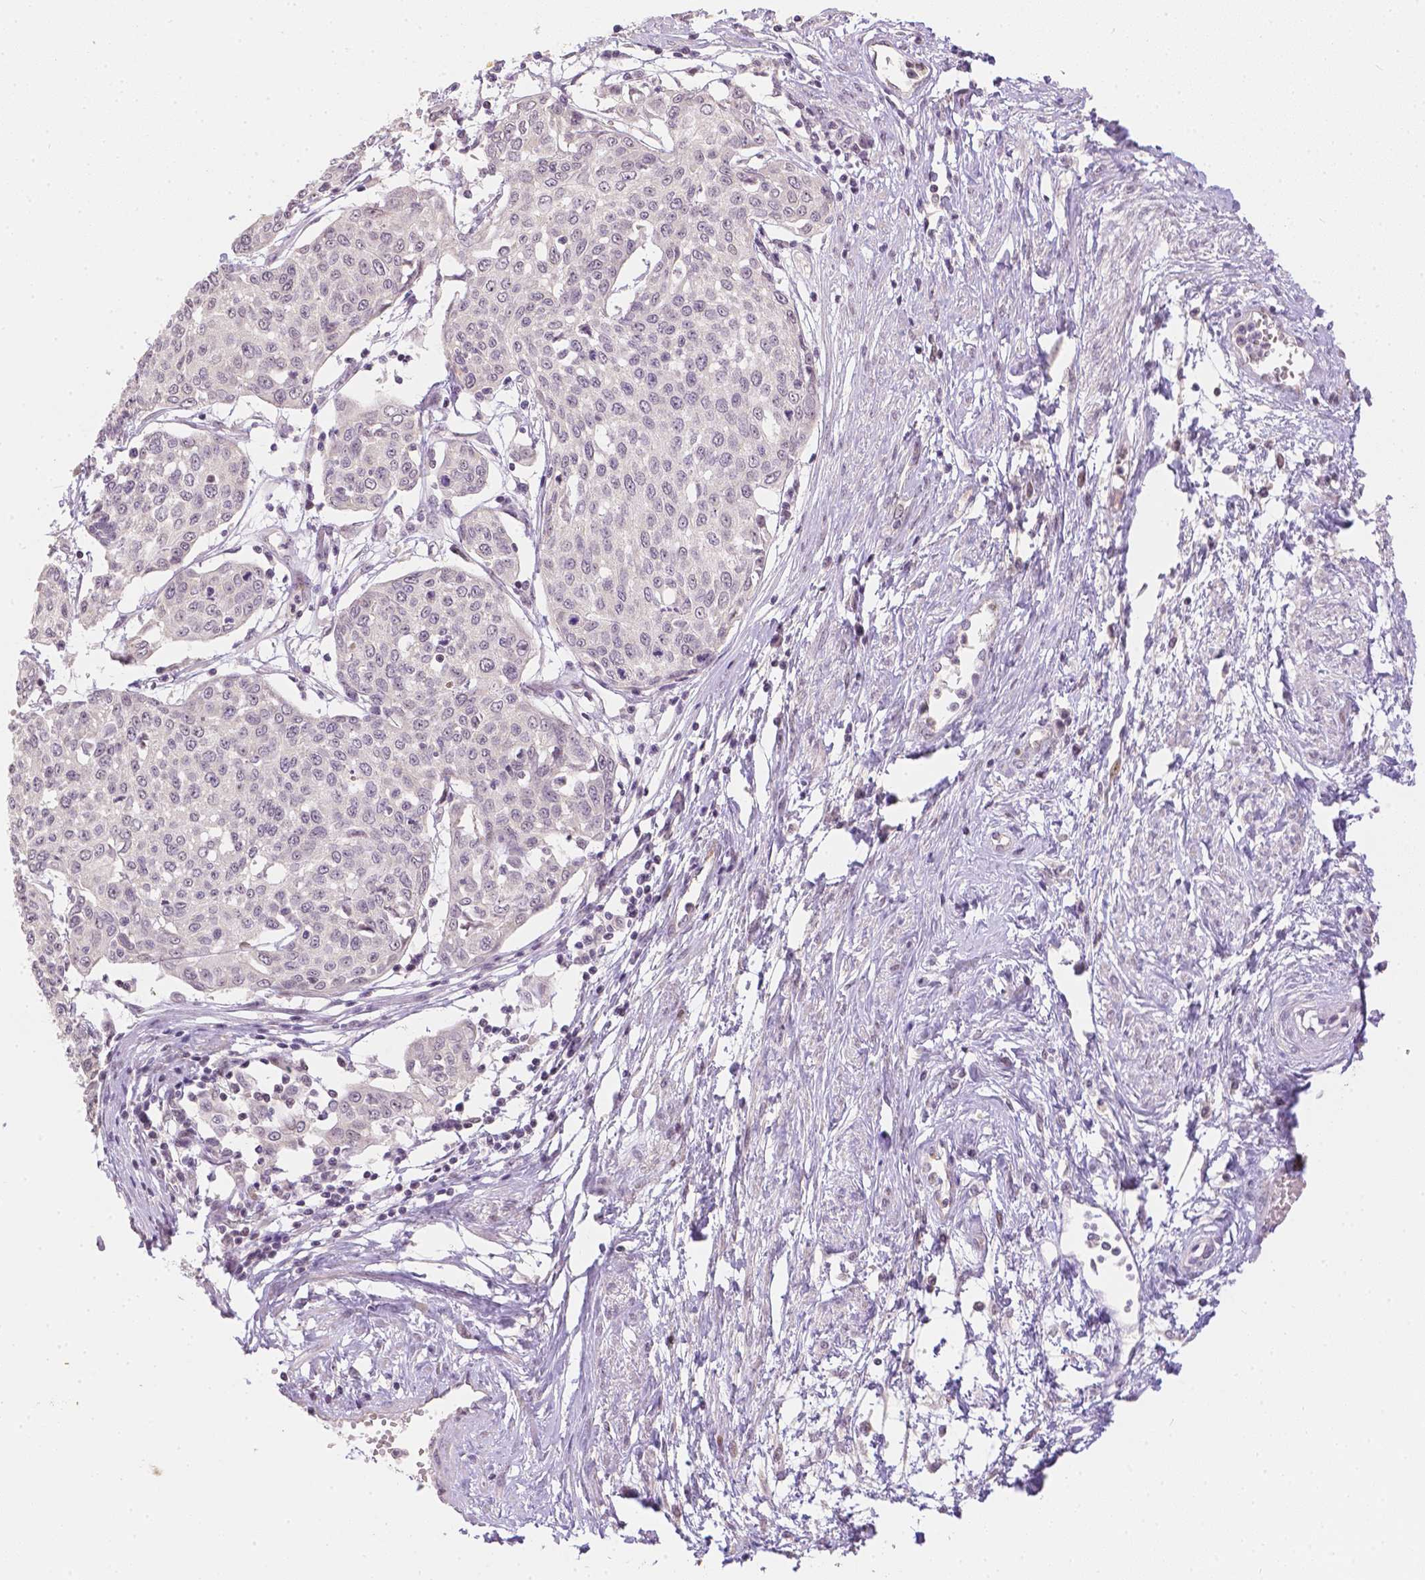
{"staining": {"intensity": "negative", "quantity": "none", "location": "none"}, "tissue": "cervical cancer", "cell_type": "Tumor cells", "image_type": "cancer", "snomed": [{"axis": "morphology", "description": "Squamous cell carcinoma, NOS"}, {"axis": "topography", "description": "Cervix"}], "caption": "Immunohistochemistry (IHC) of human squamous cell carcinoma (cervical) displays no expression in tumor cells.", "gene": "ZNF280B", "patient": {"sex": "female", "age": 34}}